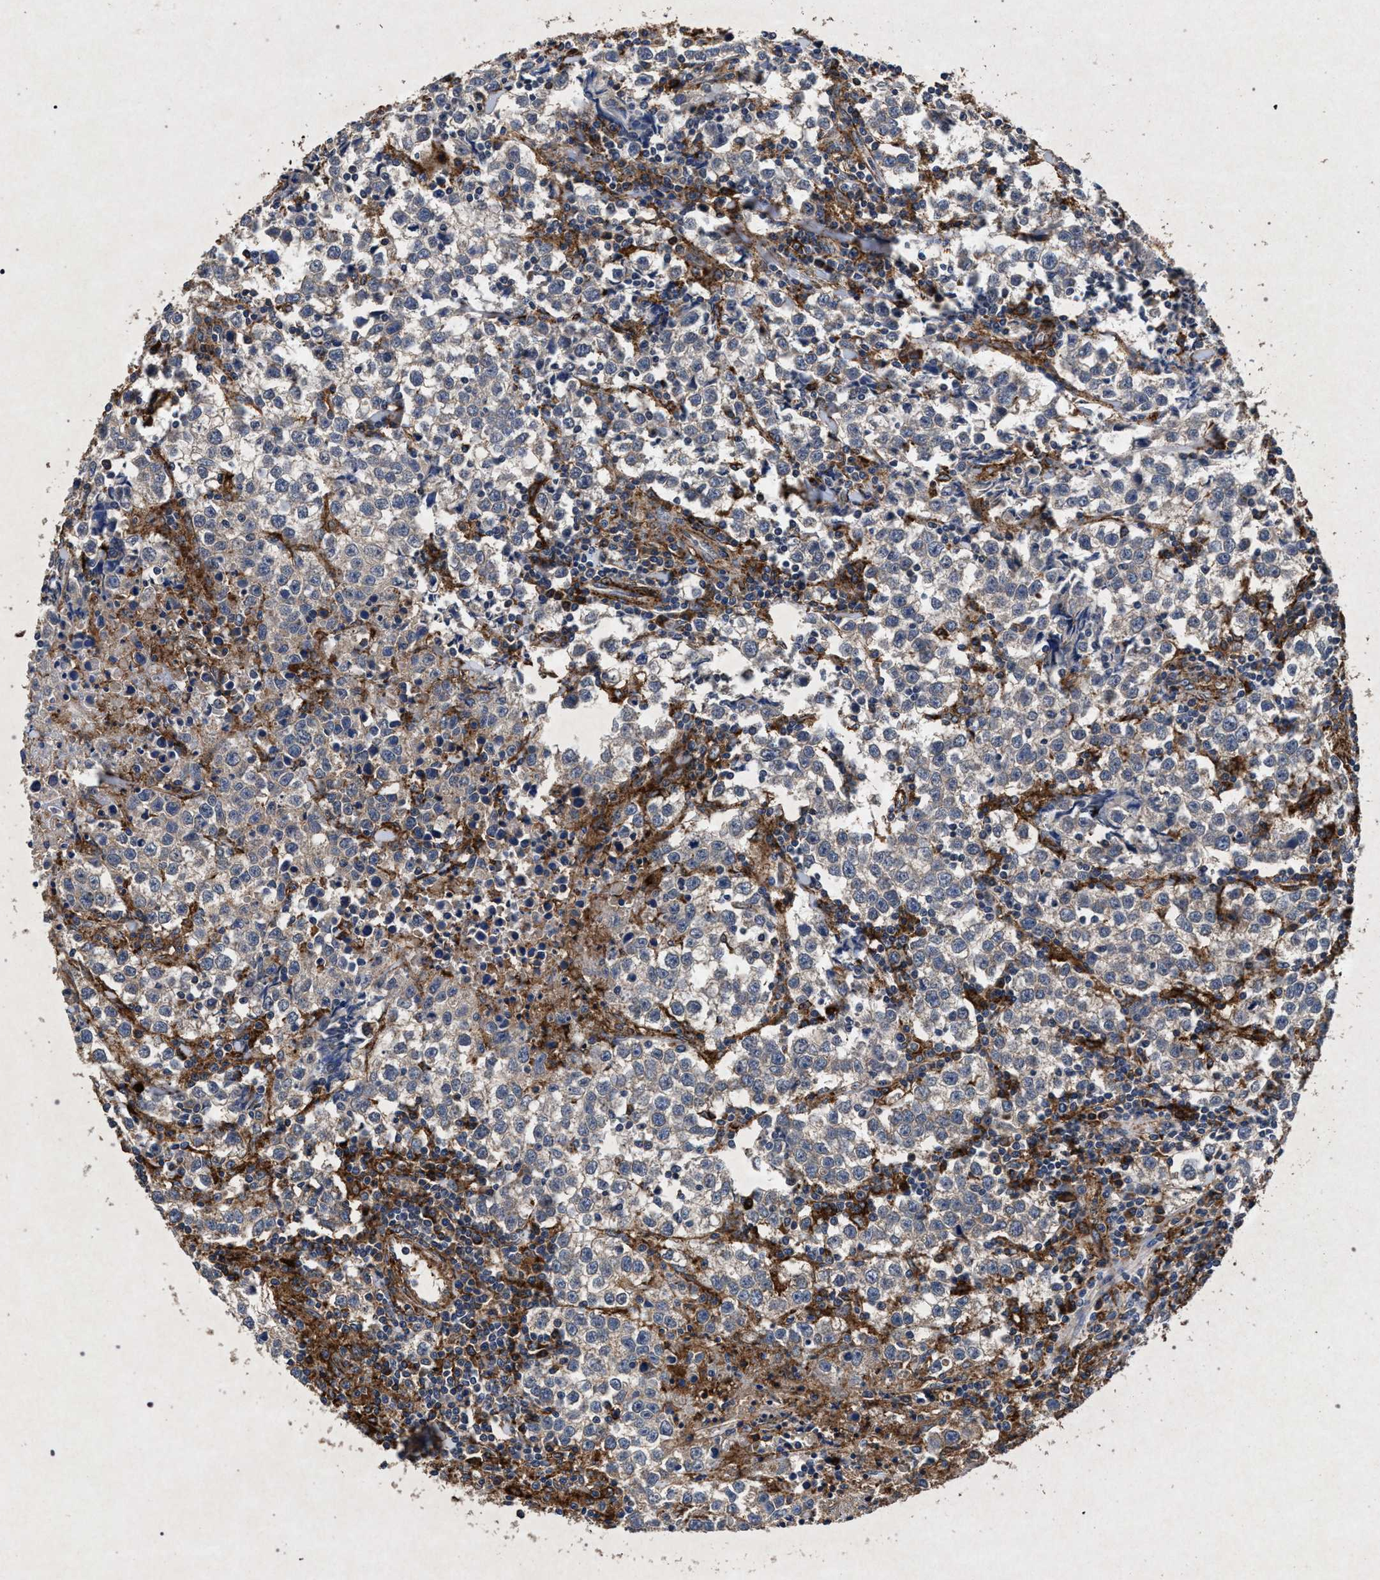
{"staining": {"intensity": "negative", "quantity": "none", "location": "none"}, "tissue": "testis cancer", "cell_type": "Tumor cells", "image_type": "cancer", "snomed": [{"axis": "morphology", "description": "Seminoma, NOS"}, {"axis": "morphology", "description": "Carcinoma, Embryonal, NOS"}, {"axis": "topography", "description": "Testis"}], "caption": "DAB immunohistochemical staining of human testis embryonal carcinoma shows no significant expression in tumor cells.", "gene": "MARCKS", "patient": {"sex": "male", "age": 36}}